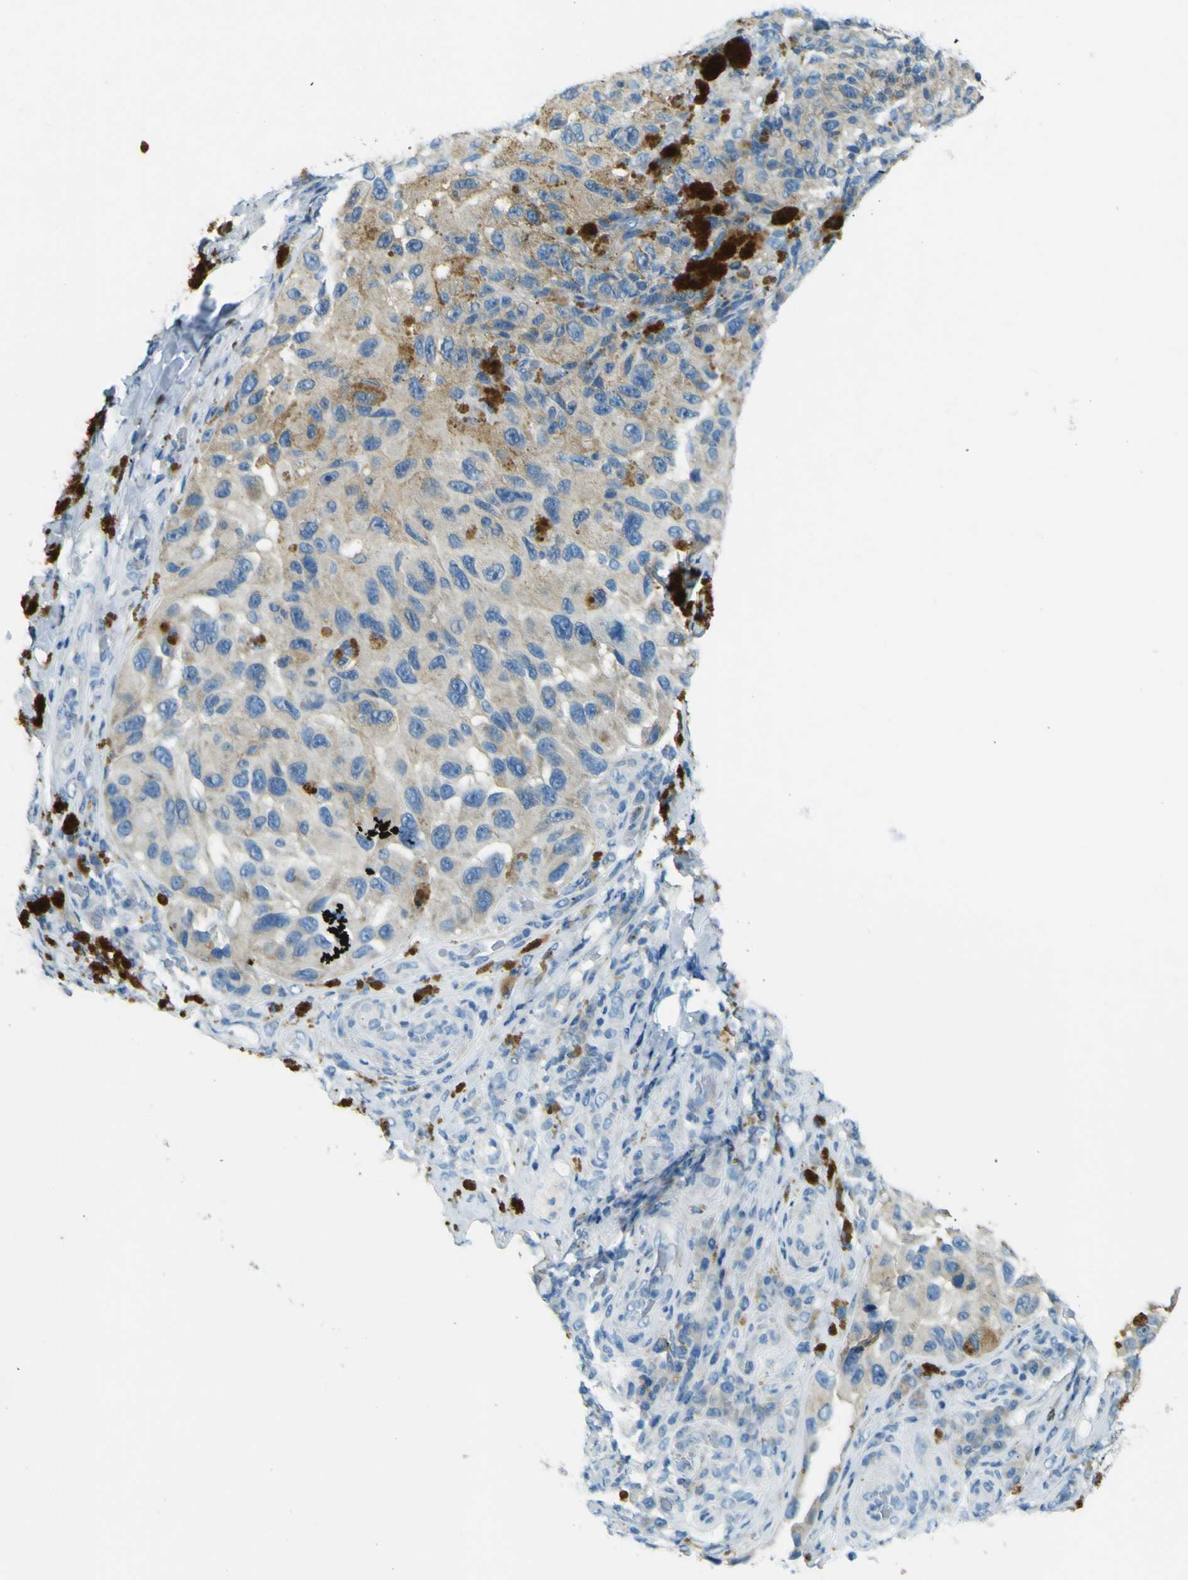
{"staining": {"intensity": "negative", "quantity": "none", "location": "none"}, "tissue": "melanoma", "cell_type": "Tumor cells", "image_type": "cancer", "snomed": [{"axis": "morphology", "description": "Malignant melanoma, NOS"}, {"axis": "topography", "description": "Skin"}], "caption": "Human malignant melanoma stained for a protein using immunohistochemistry (IHC) exhibits no positivity in tumor cells.", "gene": "SORCS1", "patient": {"sex": "female", "age": 73}}